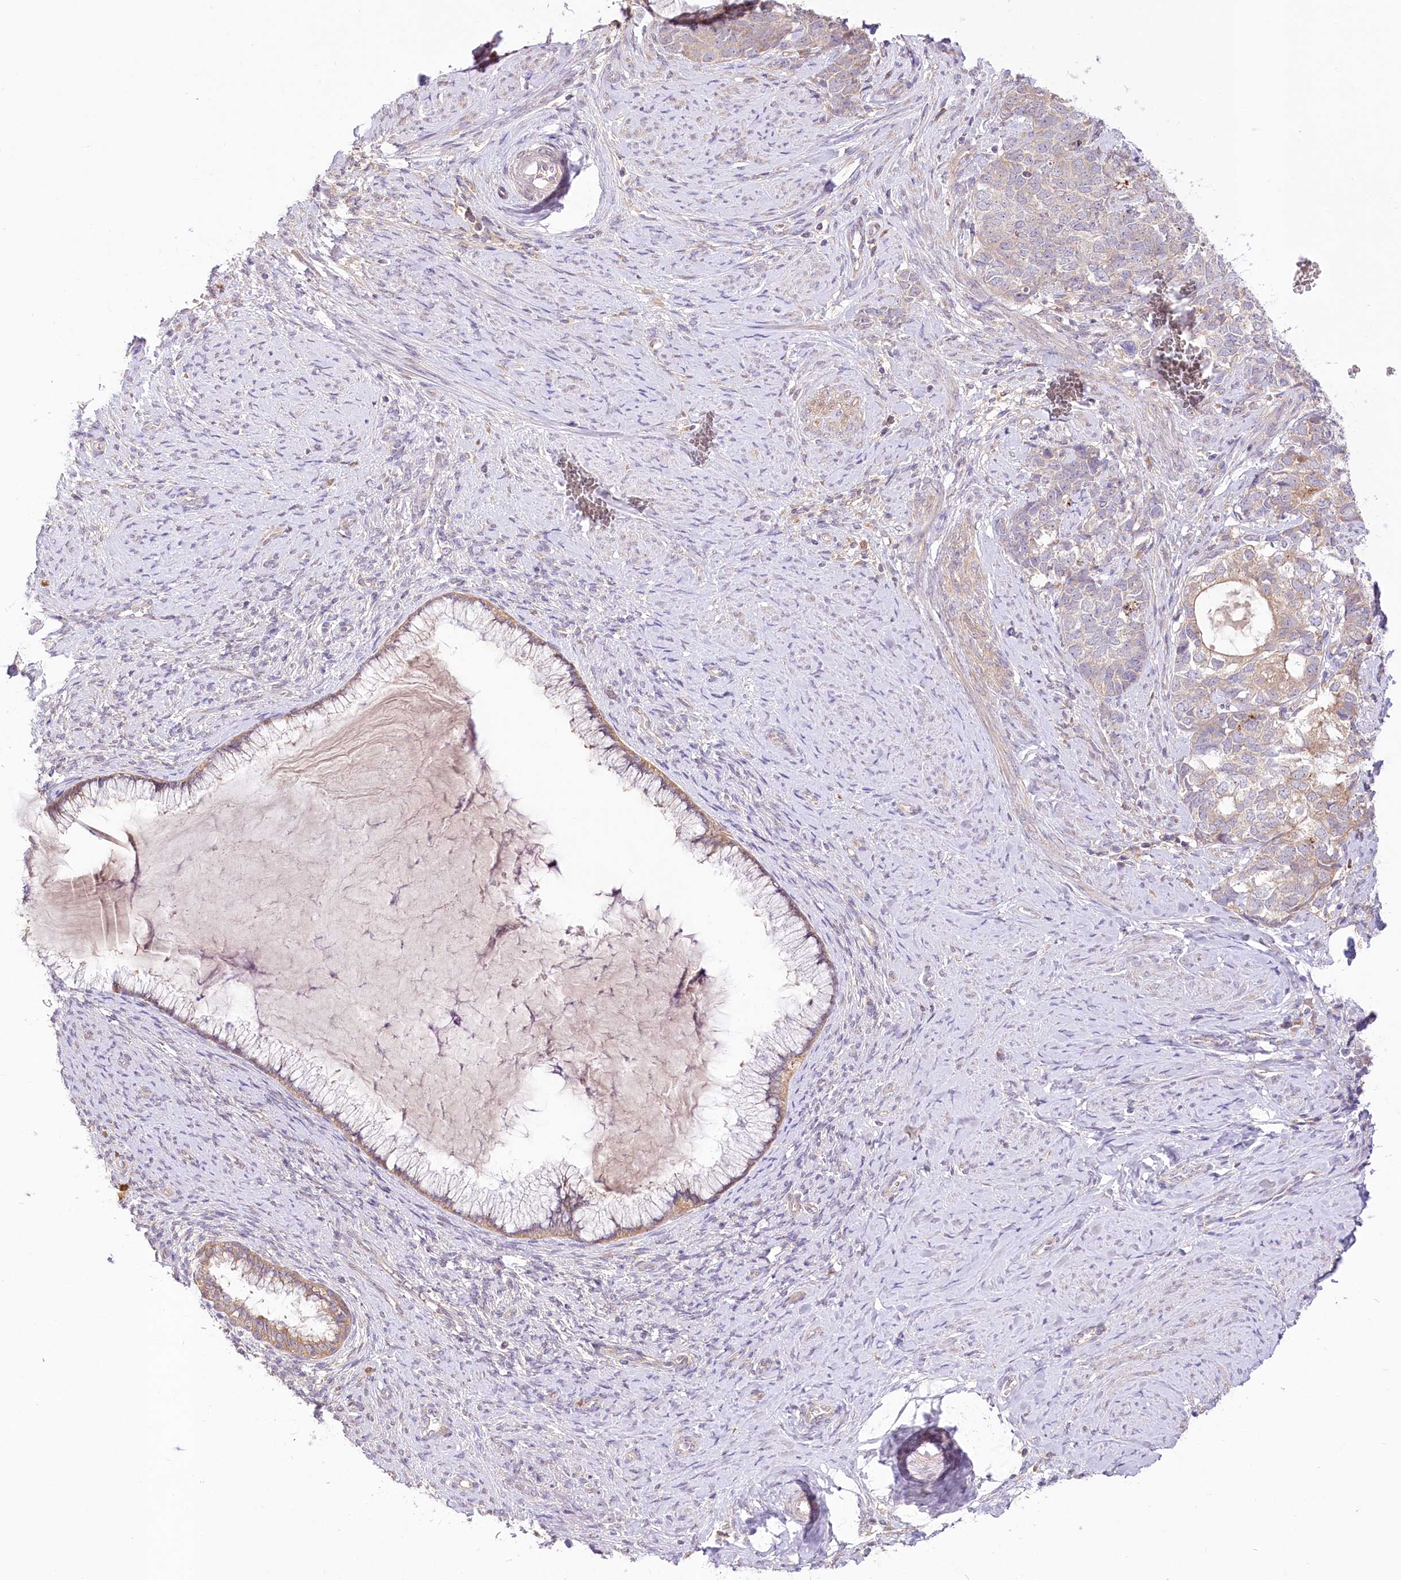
{"staining": {"intensity": "weak", "quantity": "25%-75%", "location": "cytoplasmic/membranous"}, "tissue": "cervical cancer", "cell_type": "Tumor cells", "image_type": "cancer", "snomed": [{"axis": "morphology", "description": "Squamous cell carcinoma, NOS"}, {"axis": "topography", "description": "Cervix"}], "caption": "Weak cytoplasmic/membranous positivity is identified in about 25%-75% of tumor cells in cervical squamous cell carcinoma. (DAB (3,3'-diaminobenzidine) IHC with brightfield microscopy, high magnification).", "gene": "PYROXD1", "patient": {"sex": "female", "age": 63}}